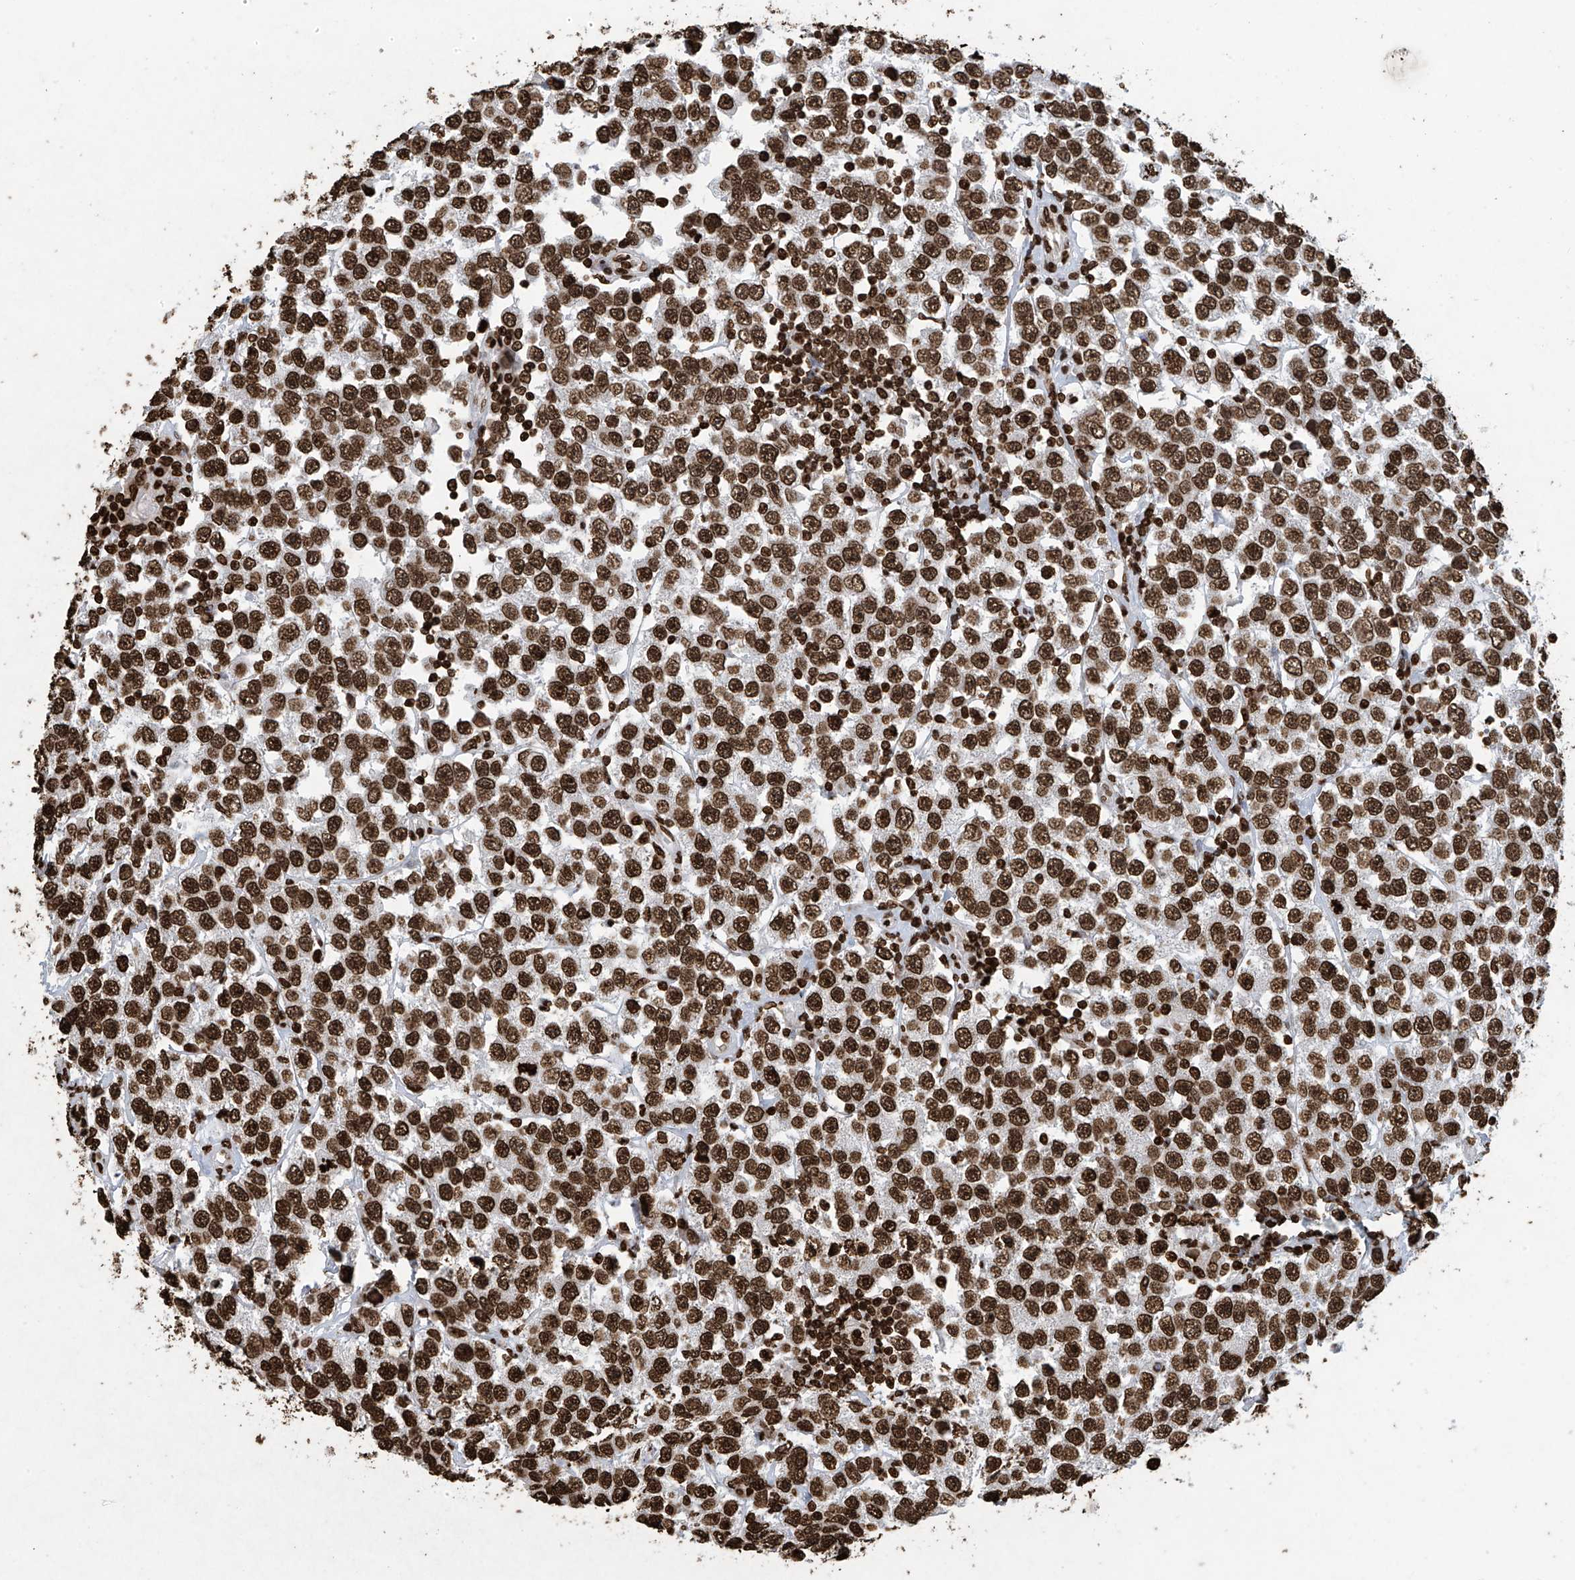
{"staining": {"intensity": "strong", "quantity": ">75%", "location": "nuclear"}, "tissue": "testis cancer", "cell_type": "Tumor cells", "image_type": "cancer", "snomed": [{"axis": "morphology", "description": "Seminoma, NOS"}, {"axis": "topography", "description": "Testis"}], "caption": "Human testis seminoma stained for a protein (brown) exhibits strong nuclear positive expression in approximately >75% of tumor cells.", "gene": "H3-3A", "patient": {"sex": "male", "age": 28}}